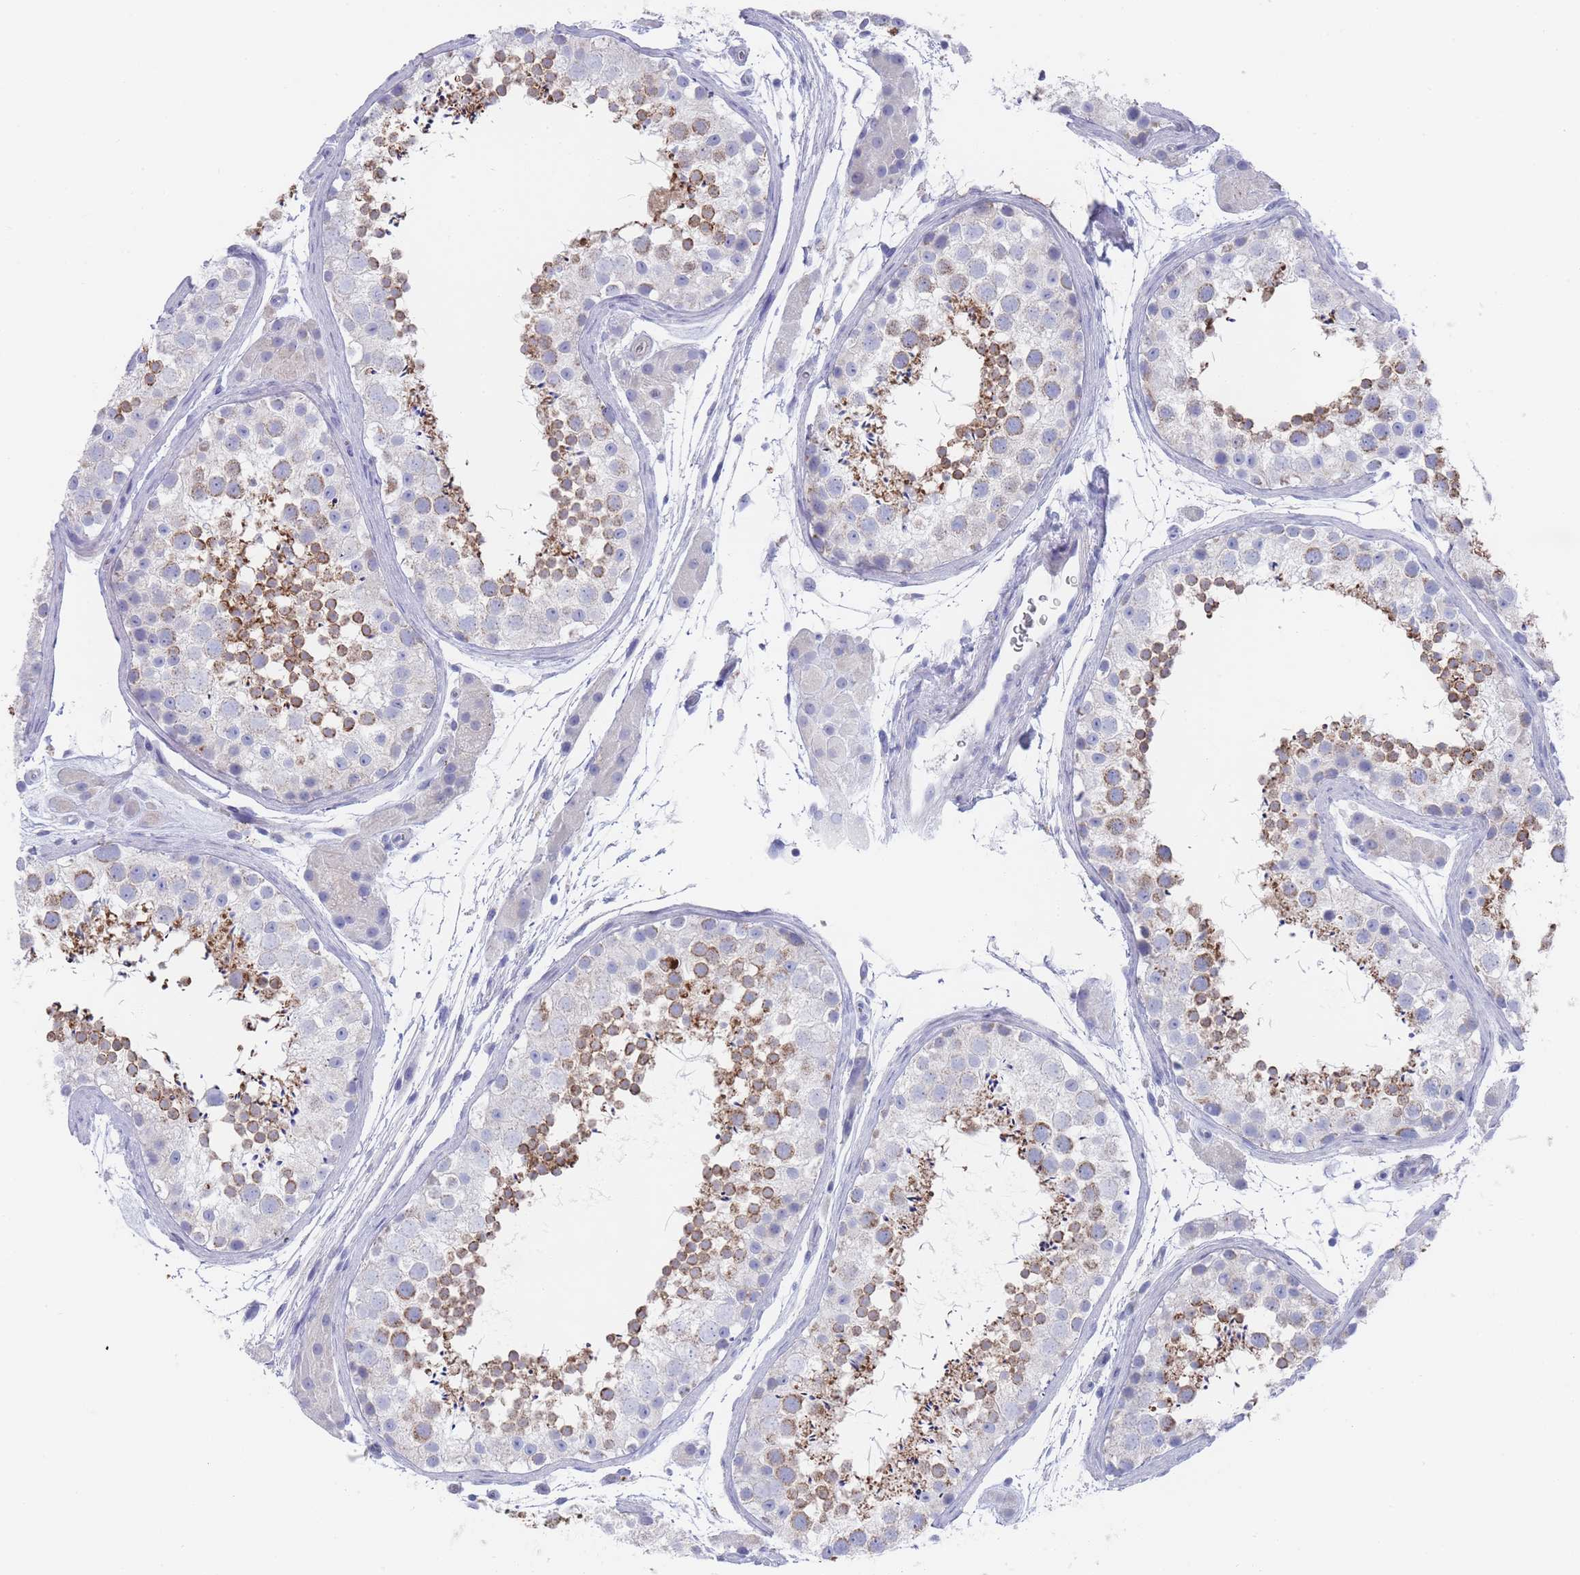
{"staining": {"intensity": "moderate", "quantity": "25%-75%", "location": "cytoplasmic/membranous"}, "tissue": "testis", "cell_type": "Cells in seminiferous ducts", "image_type": "normal", "snomed": [{"axis": "morphology", "description": "Normal tissue, NOS"}, {"axis": "topography", "description": "Testis"}], "caption": "A medium amount of moderate cytoplasmic/membranous staining is appreciated in approximately 25%-75% of cells in seminiferous ducts in unremarkable testis.", "gene": "SCCPDH", "patient": {"sex": "male", "age": 41}}